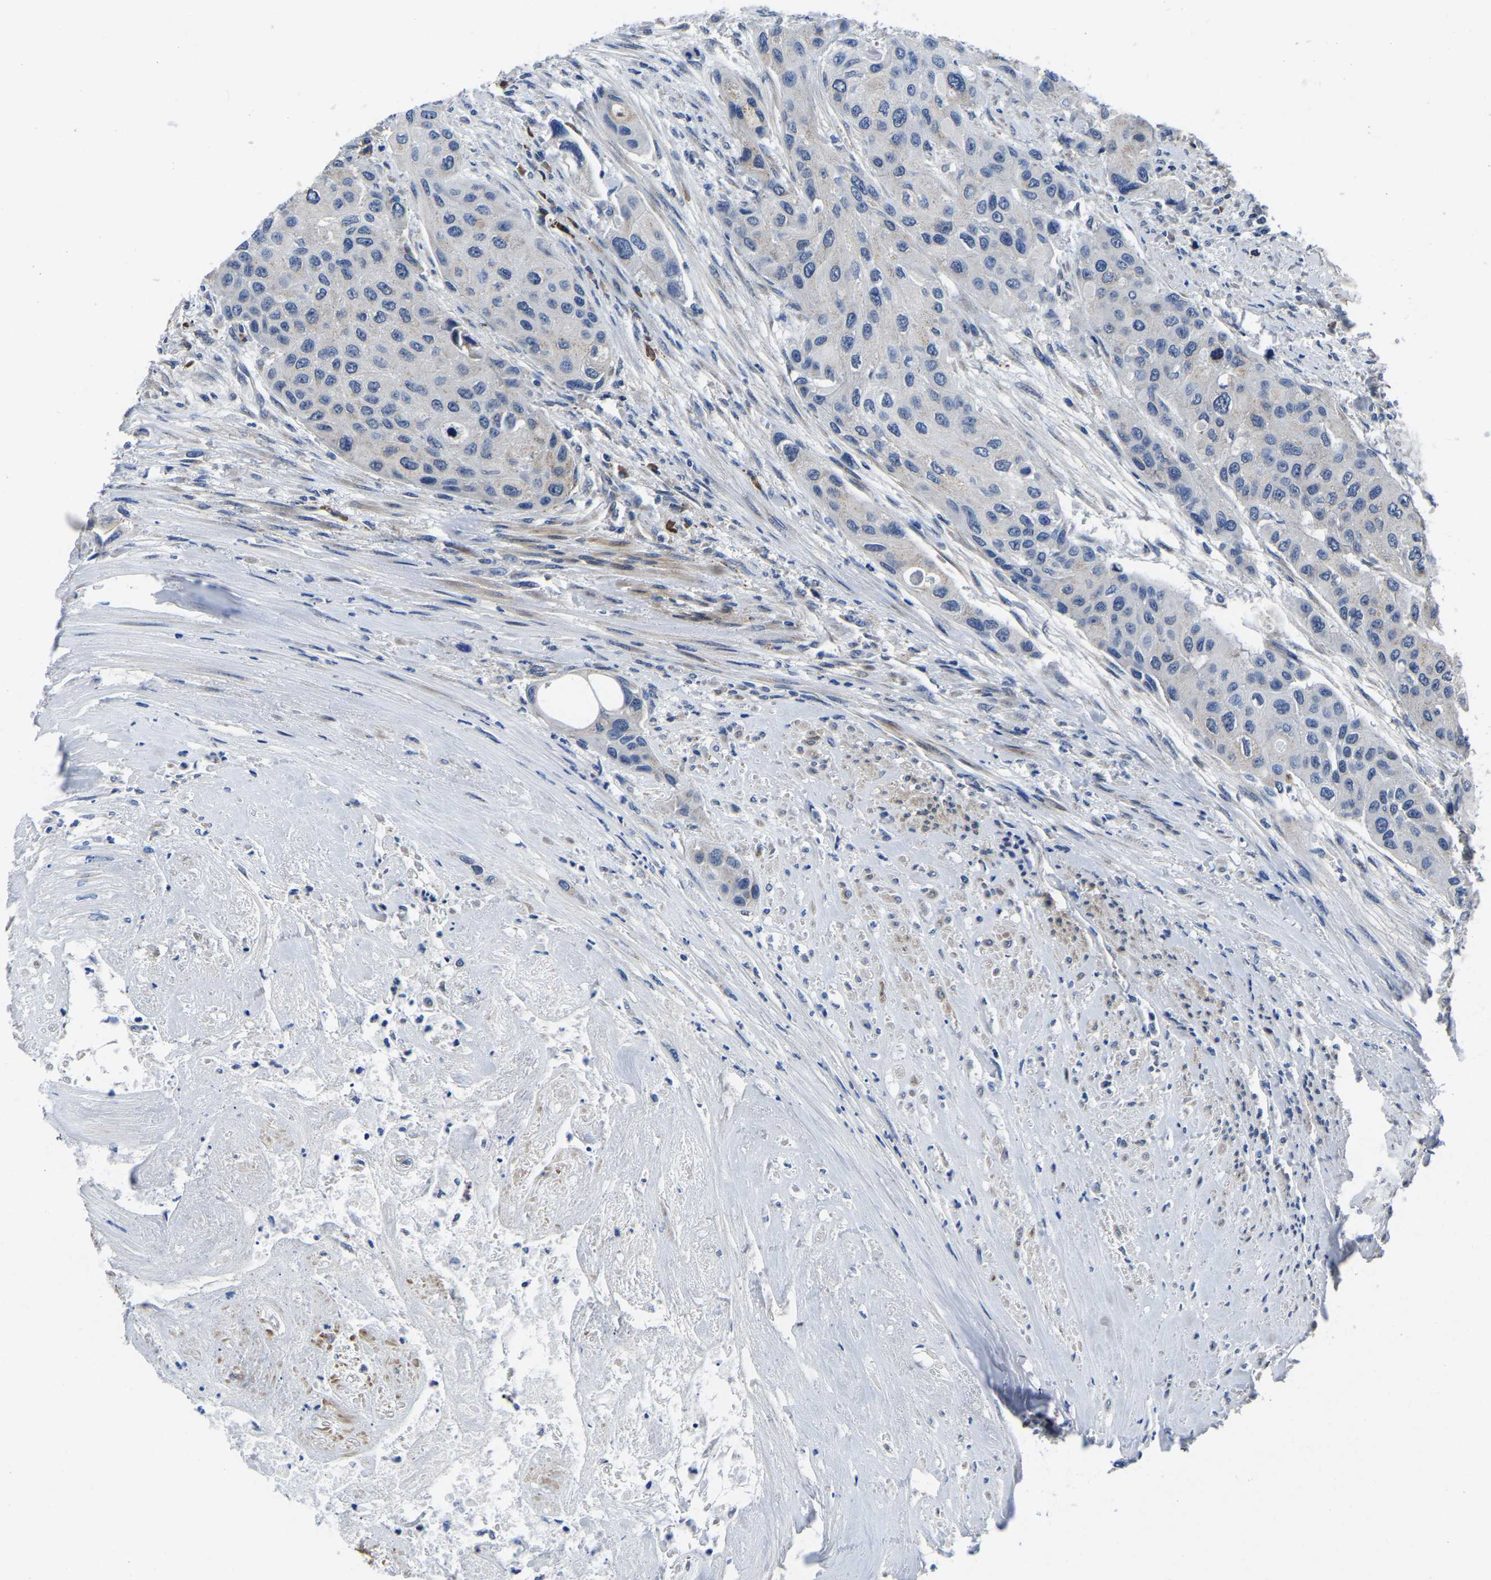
{"staining": {"intensity": "negative", "quantity": "none", "location": "none"}, "tissue": "urothelial cancer", "cell_type": "Tumor cells", "image_type": "cancer", "snomed": [{"axis": "morphology", "description": "Urothelial carcinoma, High grade"}, {"axis": "topography", "description": "Urinary bladder"}], "caption": "The micrograph exhibits no significant staining in tumor cells of urothelial cancer. (DAB (3,3'-diaminobenzidine) IHC, high magnification).", "gene": "PDLIM7", "patient": {"sex": "female", "age": 56}}